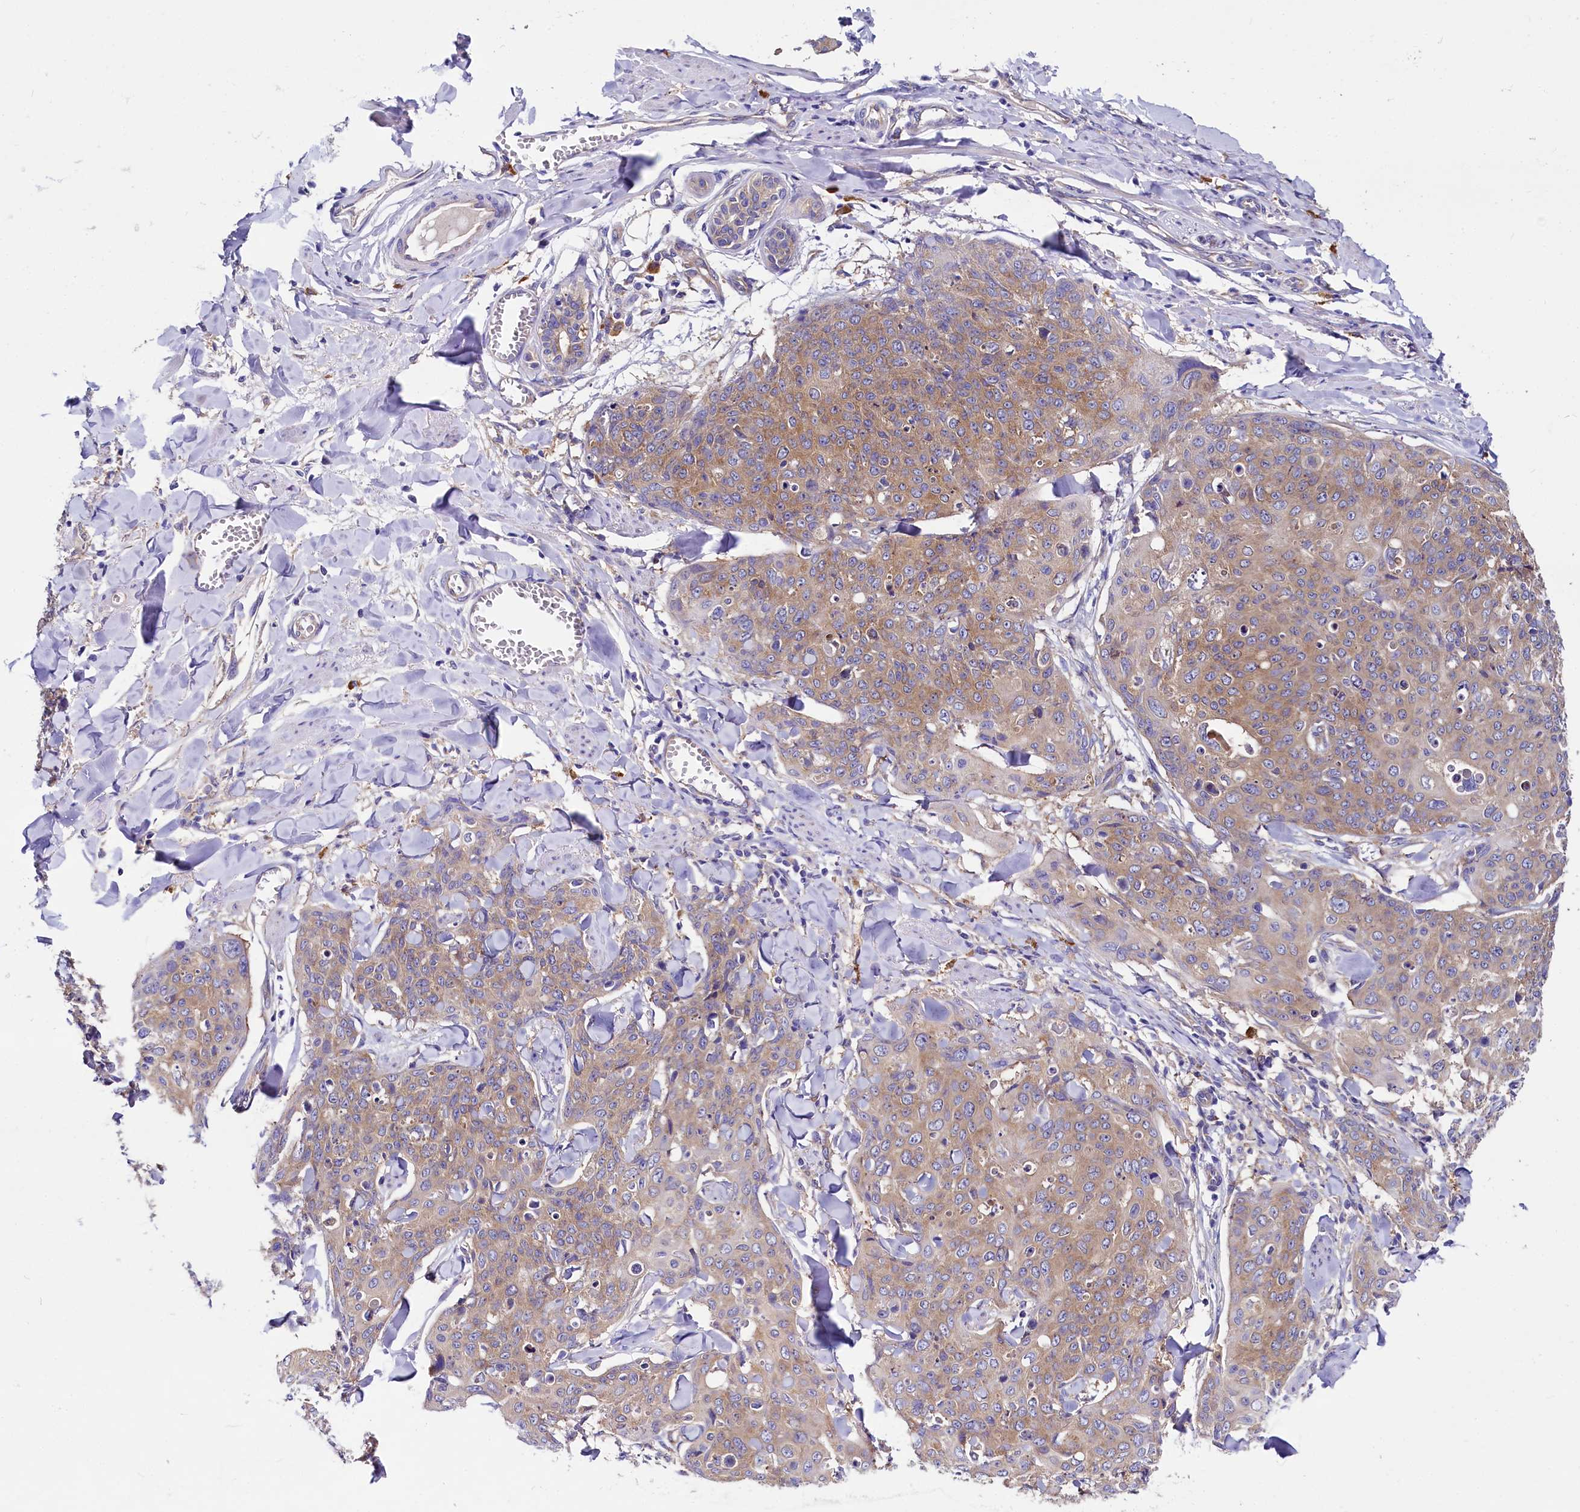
{"staining": {"intensity": "moderate", "quantity": ">75%", "location": "cytoplasmic/membranous"}, "tissue": "skin cancer", "cell_type": "Tumor cells", "image_type": "cancer", "snomed": [{"axis": "morphology", "description": "Squamous cell carcinoma, NOS"}, {"axis": "topography", "description": "Skin"}, {"axis": "topography", "description": "Vulva"}], "caption": "Protein expression by IHC displays moderate cytoplasmic/membranous expression in approximately >75% of tumor cells in skin cancer.", "gene": "QARS1", "patient": {"sex": "female", "age": 85}}